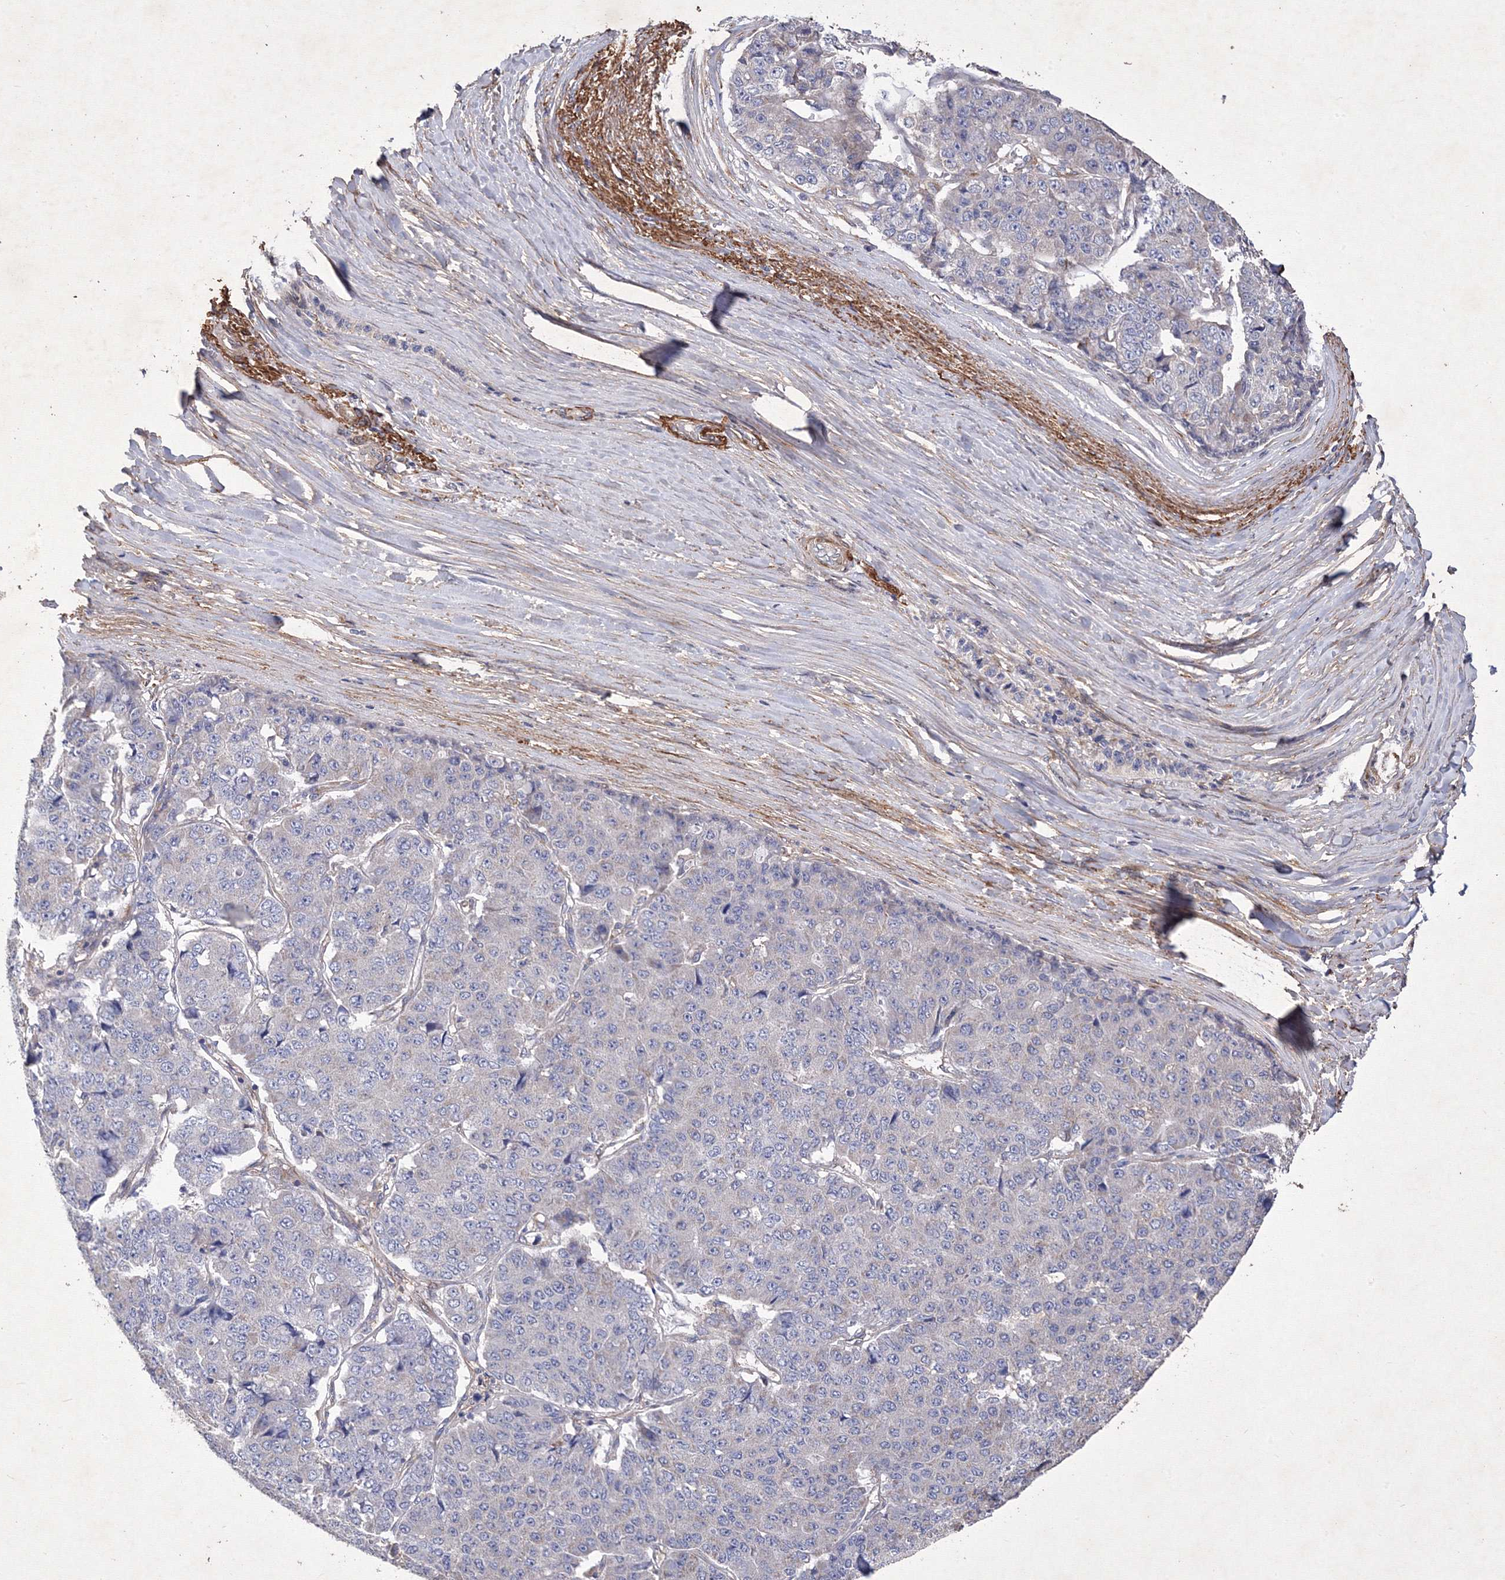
{"staining": {"intensity": "negative", "quantity": "none", "location": "none"}, "tissue": "pancreatic cancer", "cell_type": "Tumor cells", "image_type": "cancer", "snomed": [{"axis": "morphology", "description": "Adenocarcinoma, NOS"}, {"axis": "topography", "description": "Pancreas"}], "caption": "An image of human pancreatic cancer is negative for staining in tumor cells. (Brightfield microscopy of DAB immunohistochemistry at high magnification).", "gene": "SNX18", "patient": {"sex": "male", "age": 50}}